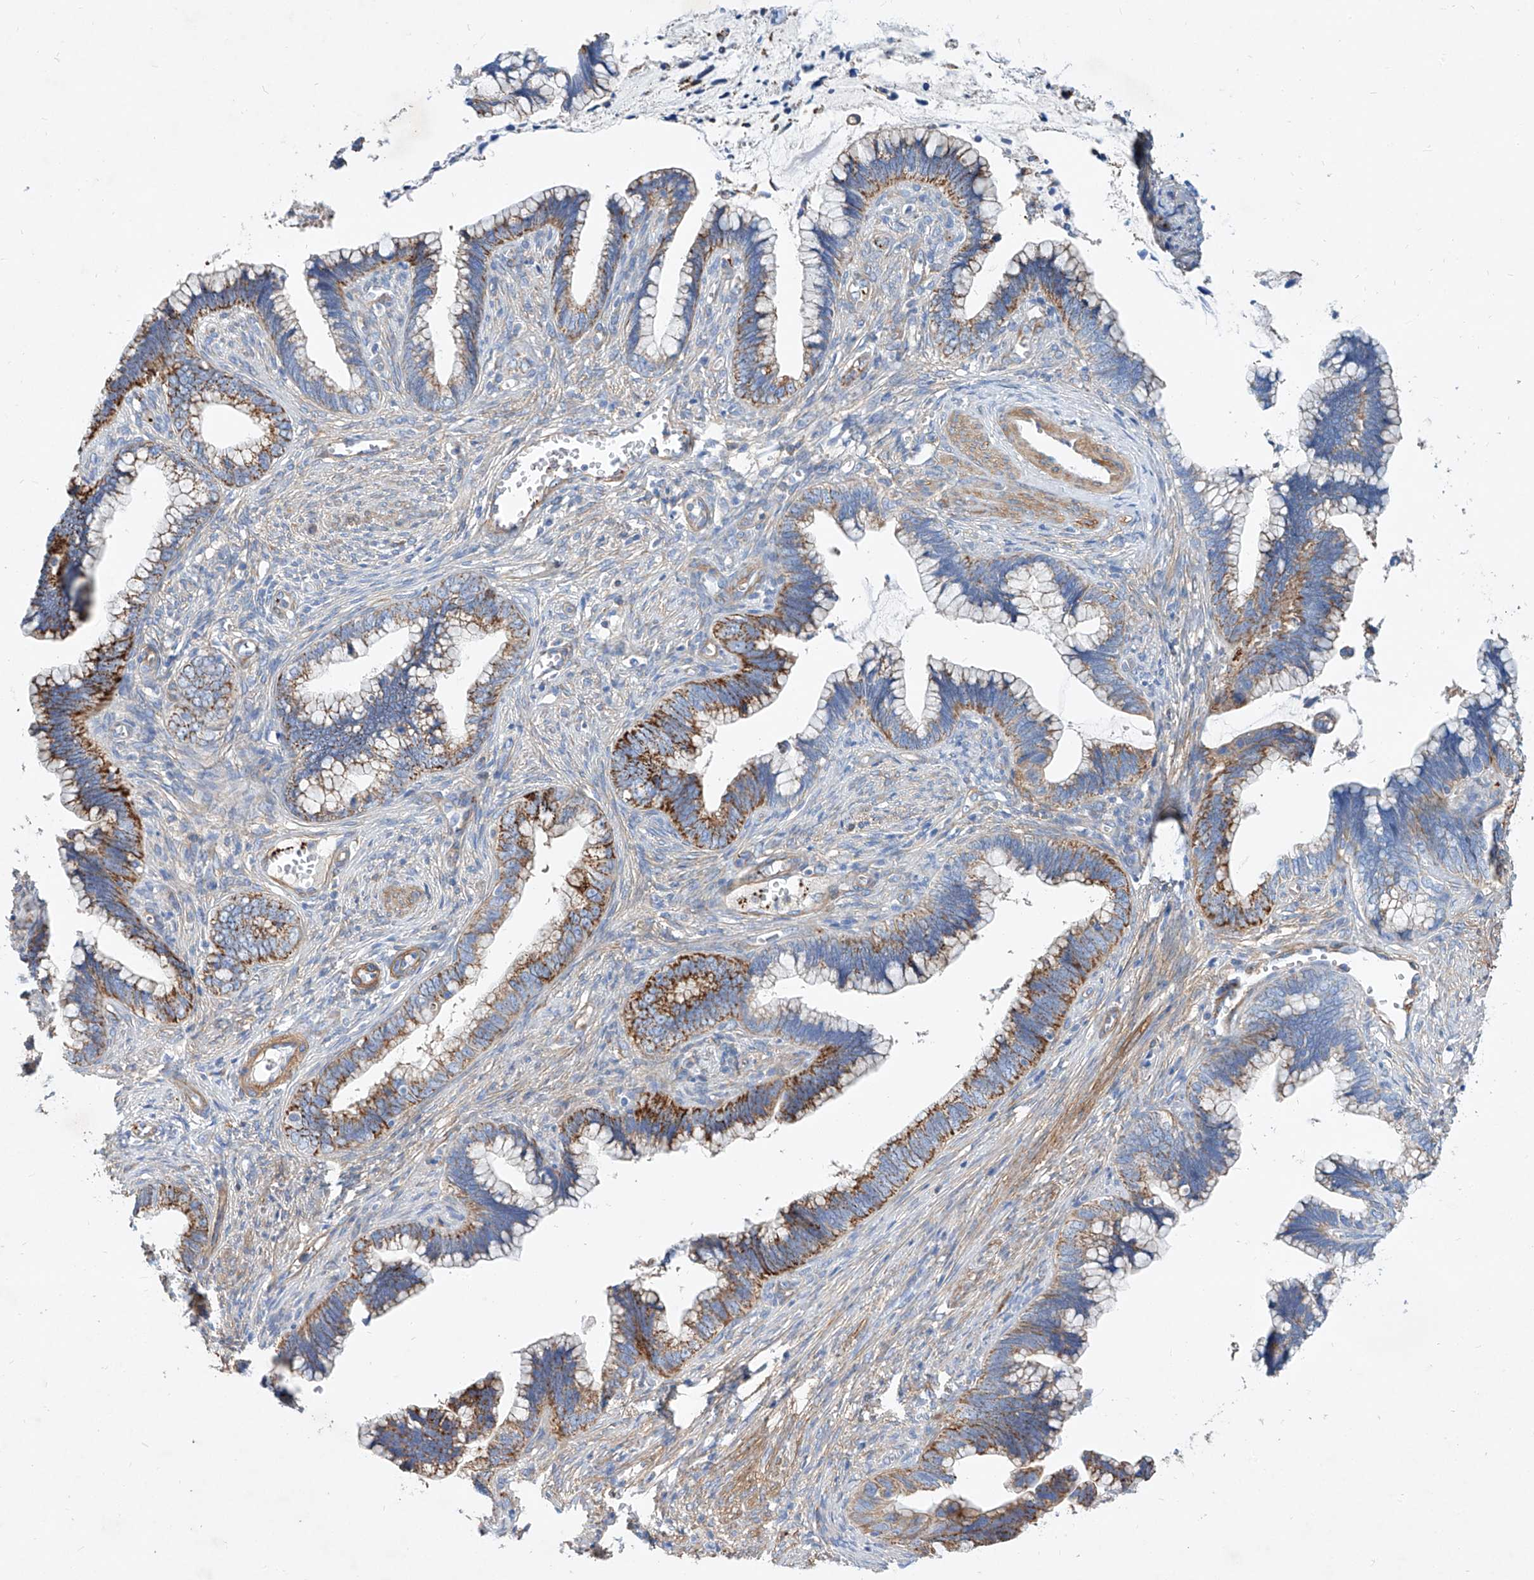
{"staining": {"intensity": "strong", "quantity": ">75%", "location": "cytoplasmic/membranous"}, "tissue": "cervical cancer", "cell_type": "Tumor cells", "image_type": "cancer", "snomed": [{"axis": "morphology", "description": "Adenocarcinoma, NOS"}, {"axis": "topography", "description": "Cervix"}], "caption": "Immunohistochemistry photomicrograph of human cervical adenocarcinoma stained for a protein (brown), which demonstrates high levels of strong cytoplasmic/membranous staining in approximately >75% of tumor cells.", "gene": "TAS2R60", "patient": {"sex": "female", "age": 44}}